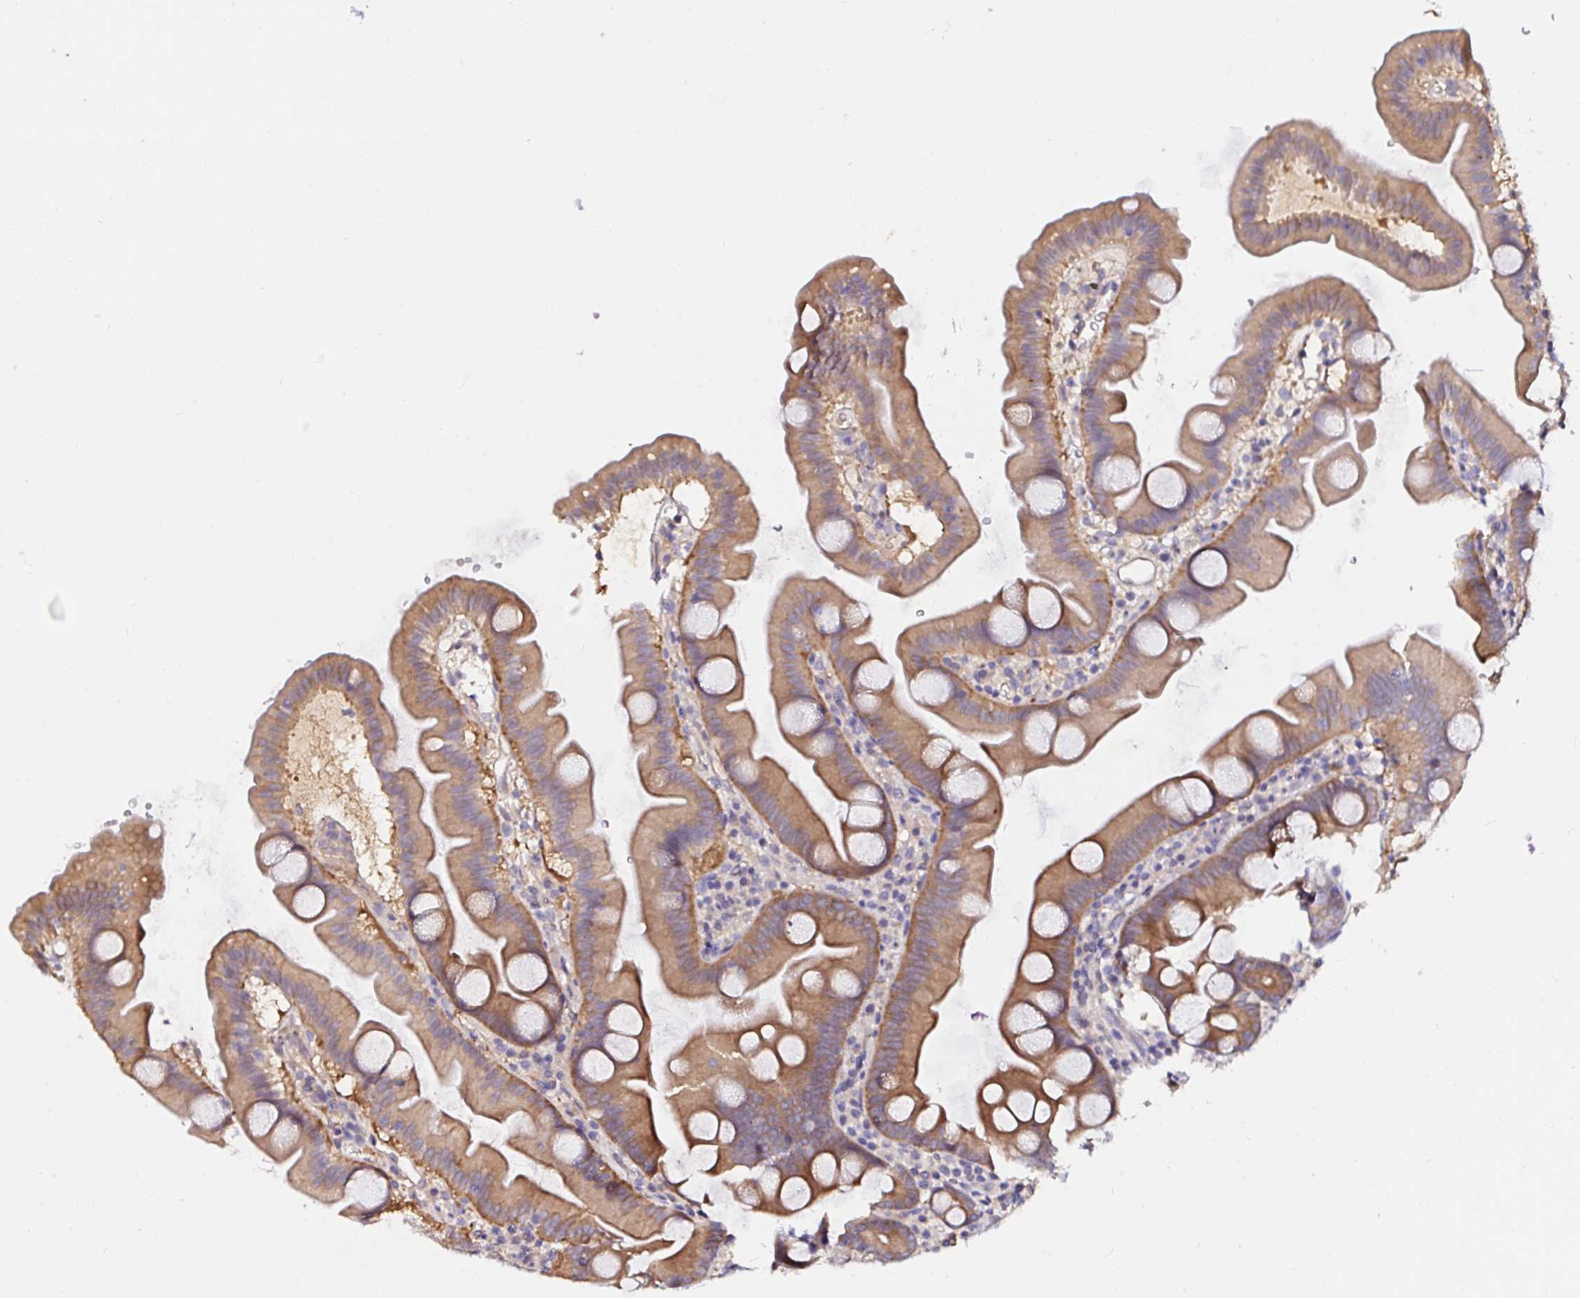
{"staining": {"intensity": "moderate", "quantity": ">75%", "location": "cytoplasmic/membranous"}, "tissue": "small intestine", "cell_type": "Glandular cells", "image_type": "normal", "snomed": [{"axis": "morphology", "description": "Normal tissue, NOS"}, {"axis": "topography", "description": "Small intestine"}], "caption": "Brown immunohistochemical staining in normal human small intestine reveals moderate cytoplasmic/membranous staining in about >75% of glandular cells. (IHC, brightfield microscopy, high magnification).", "gene": "RSRP1", "patient": {"sex": "female", "age": 68}}